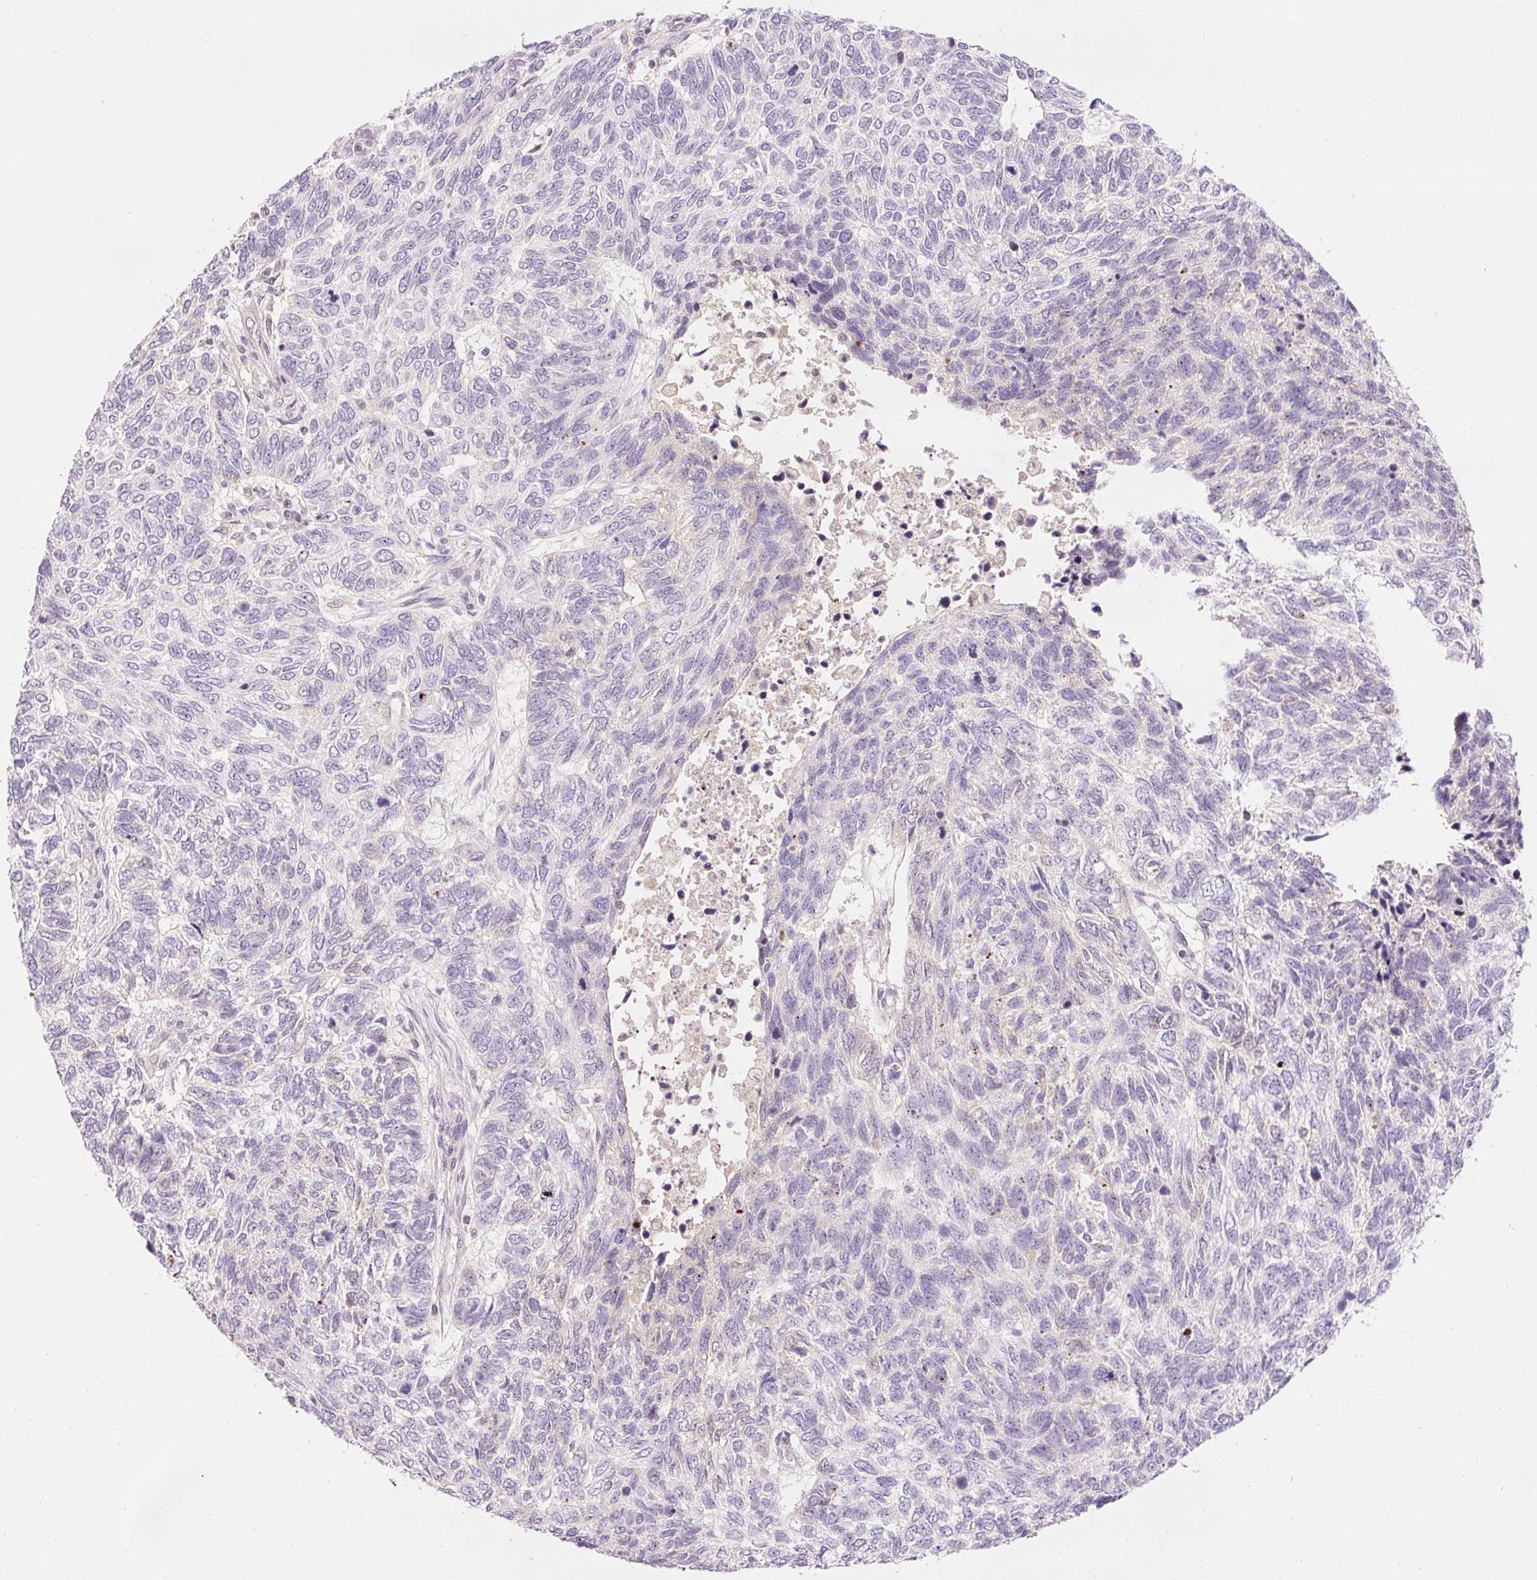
{"staining": {"intensity": "negative", "quantity": "none", "location": "none"}, "tissue": "skin cancer", "cell_type": "Tumor cells", "image_type": "cancer", "snomed": [{"axis": "morphology", "description": "Basal cell carcinoma"}, {"axis": "topography", "description": "Skin"}], "caption": "A high-resolution photomicrograph shows IHC staining of skin cancer, which demonstrates no significant expression in tumor cells.", "gene": "ABHD11", "patient": {"sex": "female", "age": 65}}